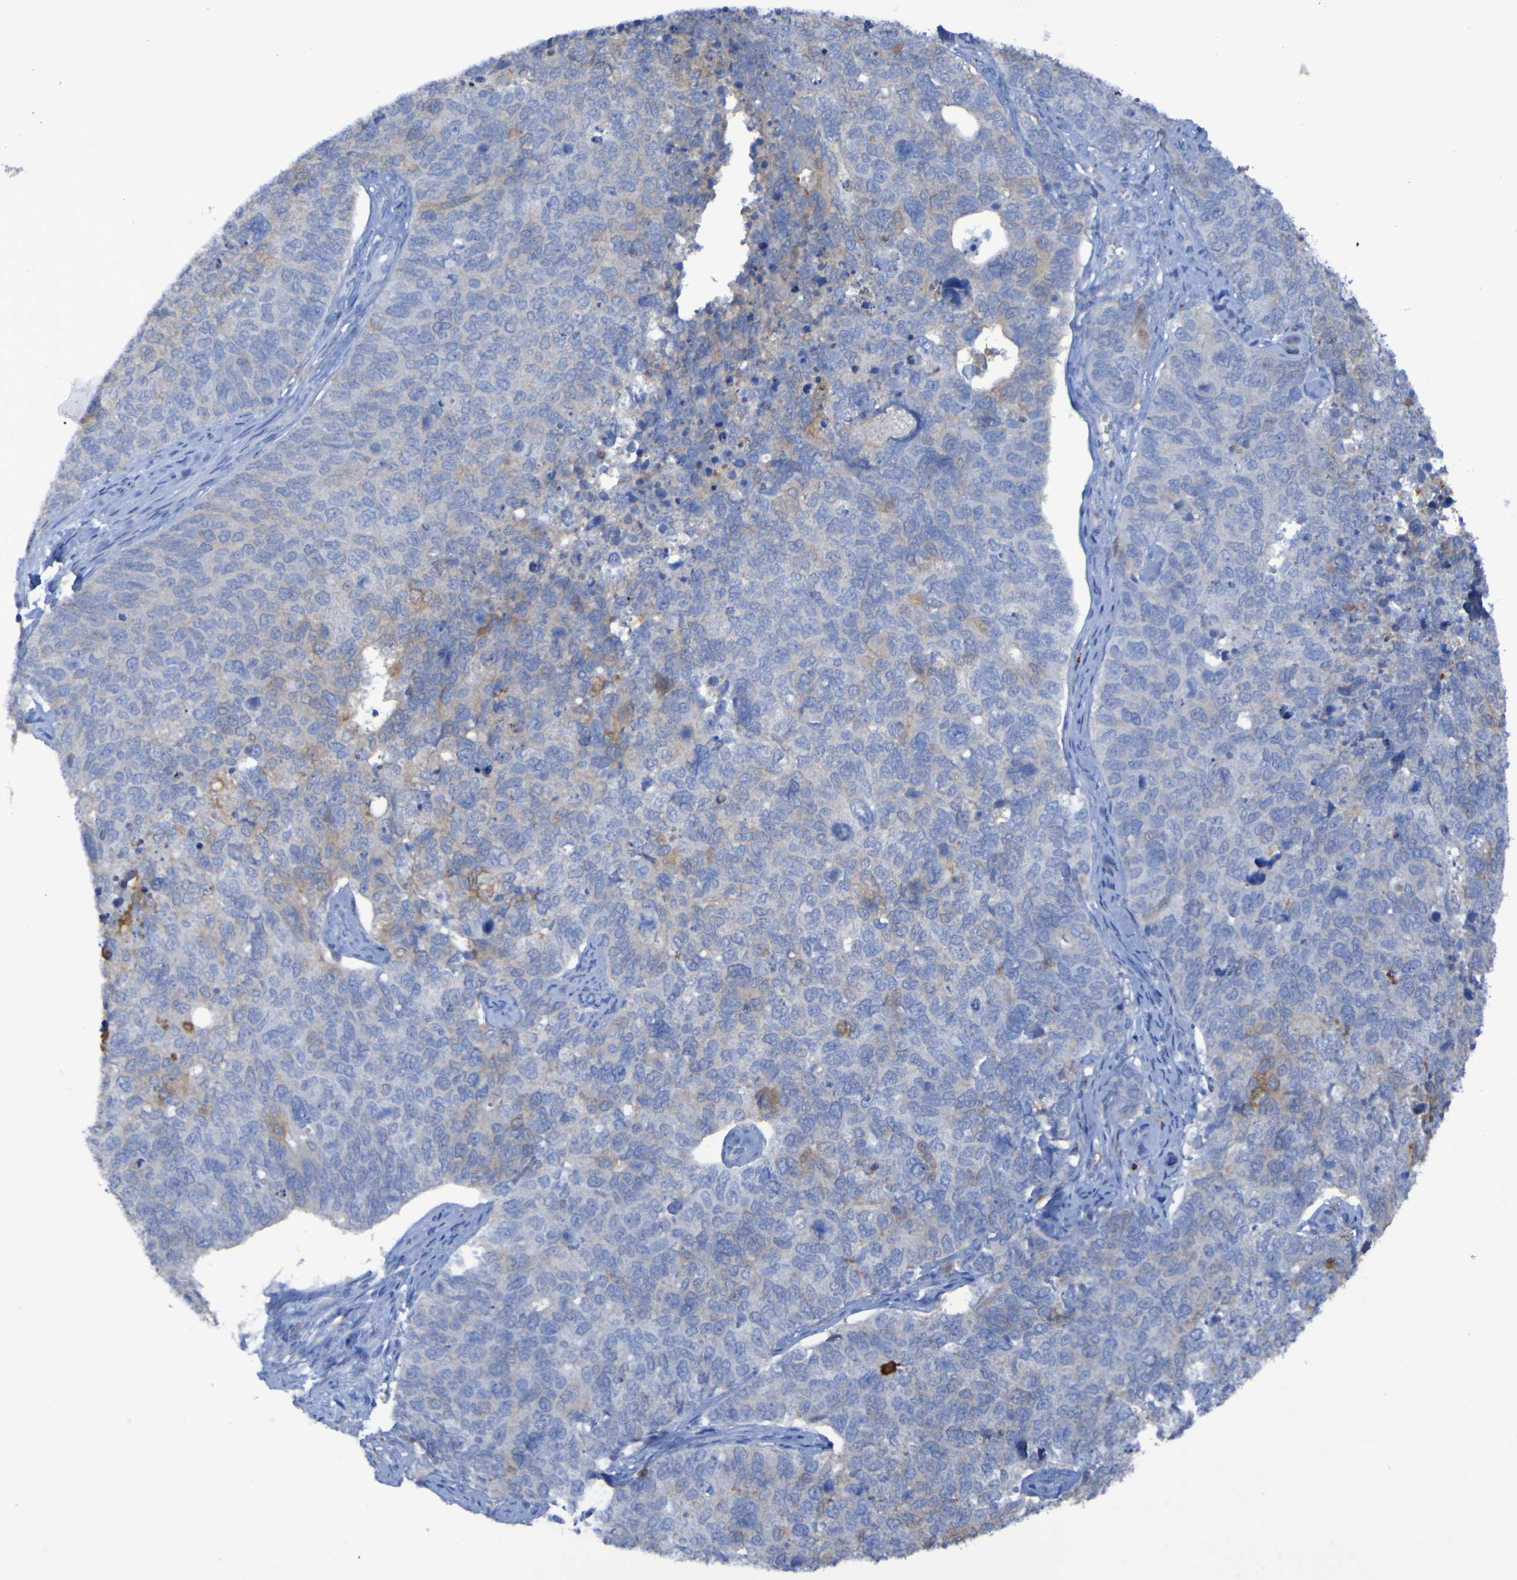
{"staining": {"intensity": "weak", "quantity": "<25%", "location": "cytoplasmic/membranous"}, "tissue": "cervical cancer", "cell_type": "Tumor cells", "image_type": "cancer", "snomed": [{"axis": "morphology", "description": "Squamous cell carcinoma, NOS"}, {"axis": "topography", "description": "Cervix"}], "caption": "Human cervical squamous cell carcinoma stained for a protein using immunohistochemistry reveals no expression in tumor cells.", "gene": "MPPE1", "patient": {"sex": "female", "age": 63}}